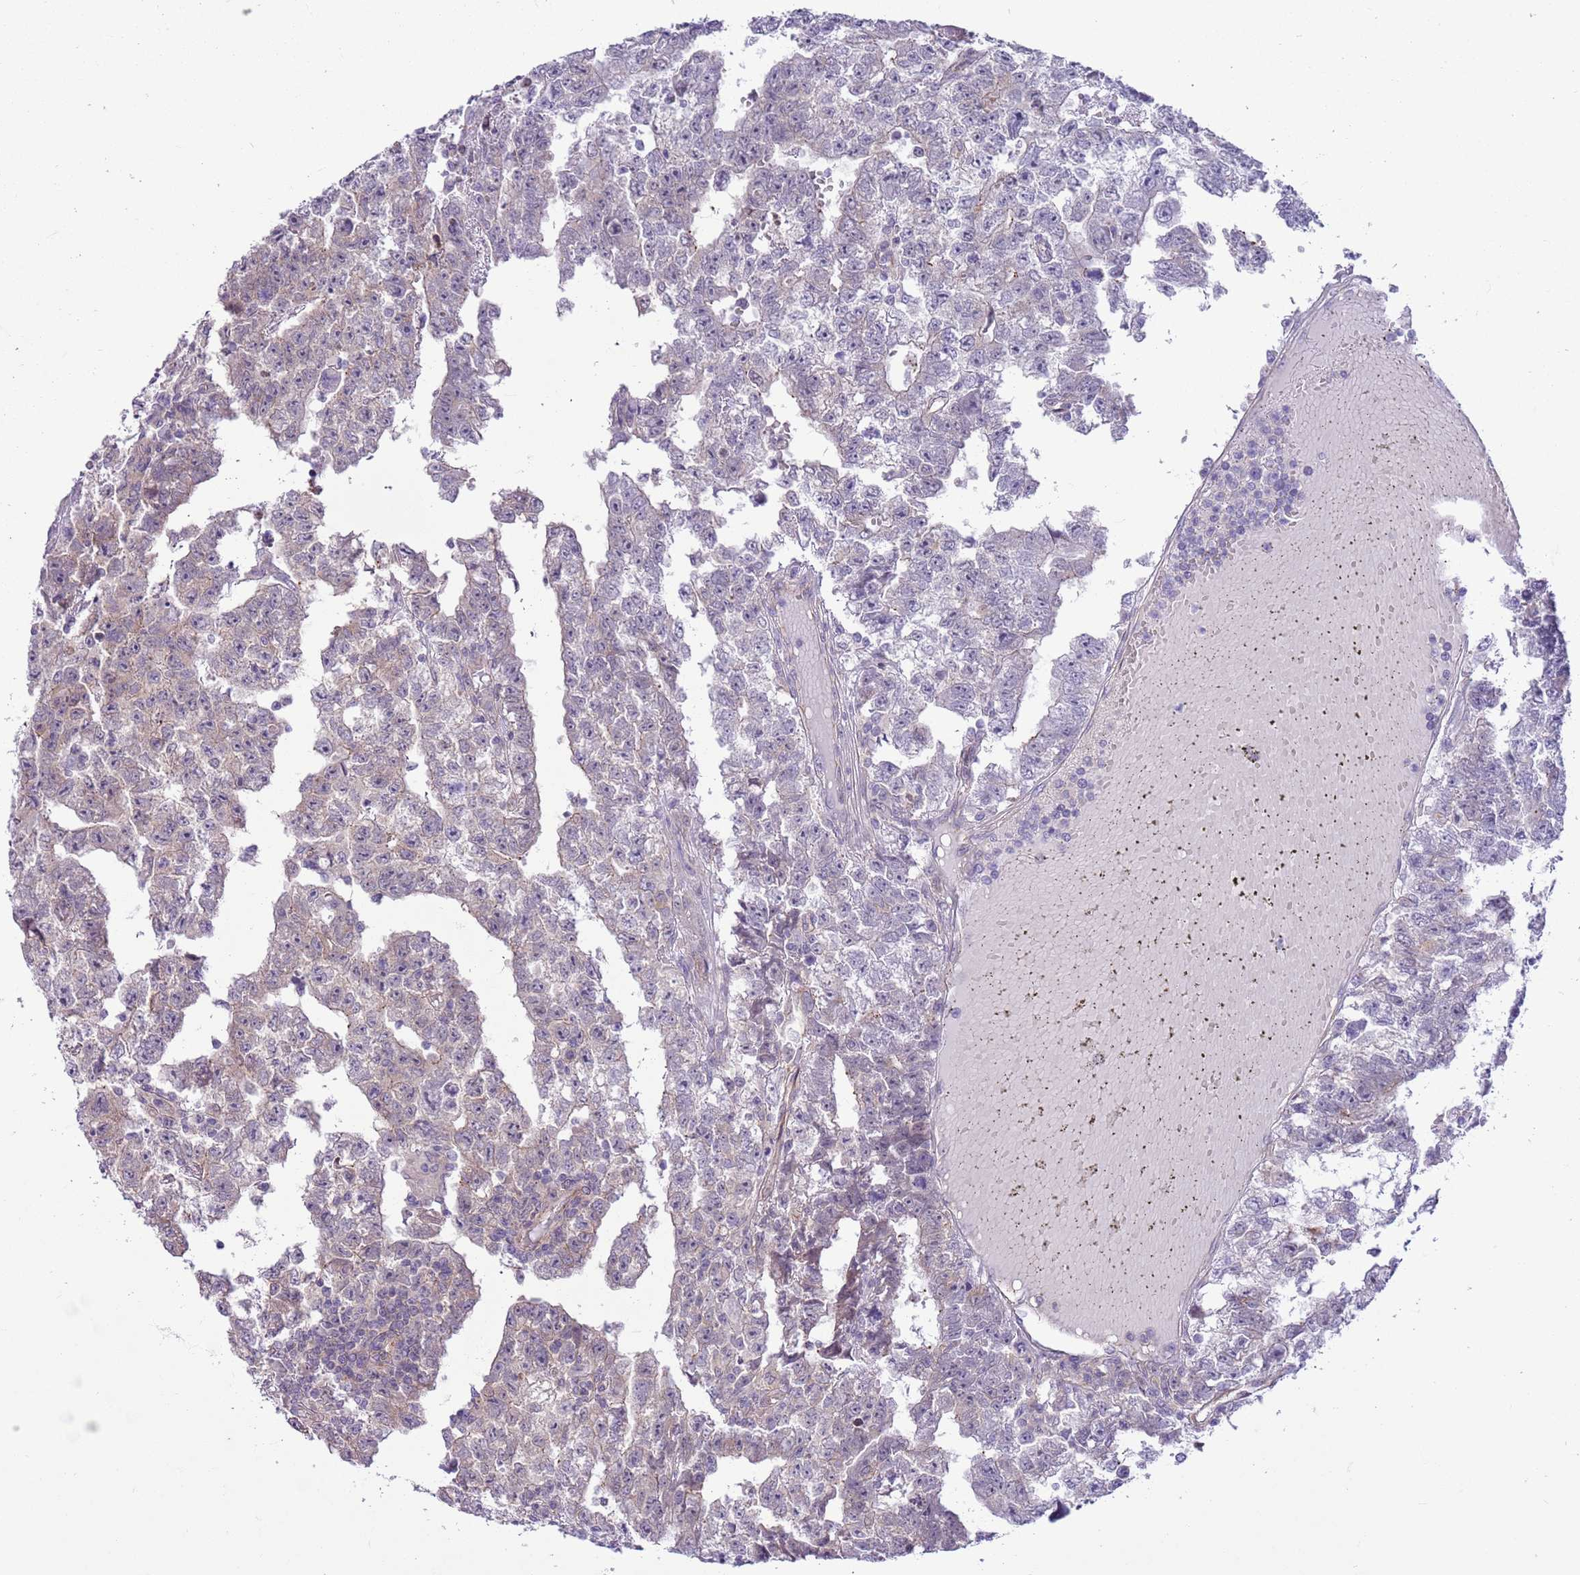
{"staining": {"intensity": "weak", "quantity": "<25%", "location": "cytoplasmic/membranous"}, "tissue": "testis cancer", "cell_type": "Tumor cells", "image_type": "cancer", "snomed": [{"axis": "morphology", "description": "Carcinoma, Embryonal, NOS"}, {"axis": "topography", "description": "Testis"}], "caption": "Human testis cancer (embryonal carcinoma) stained for a protein using immunohistochemistry displays no positivity in tumor cells.", "gene": "PARP8", "patient": {"sex": "male", "age": 25}}